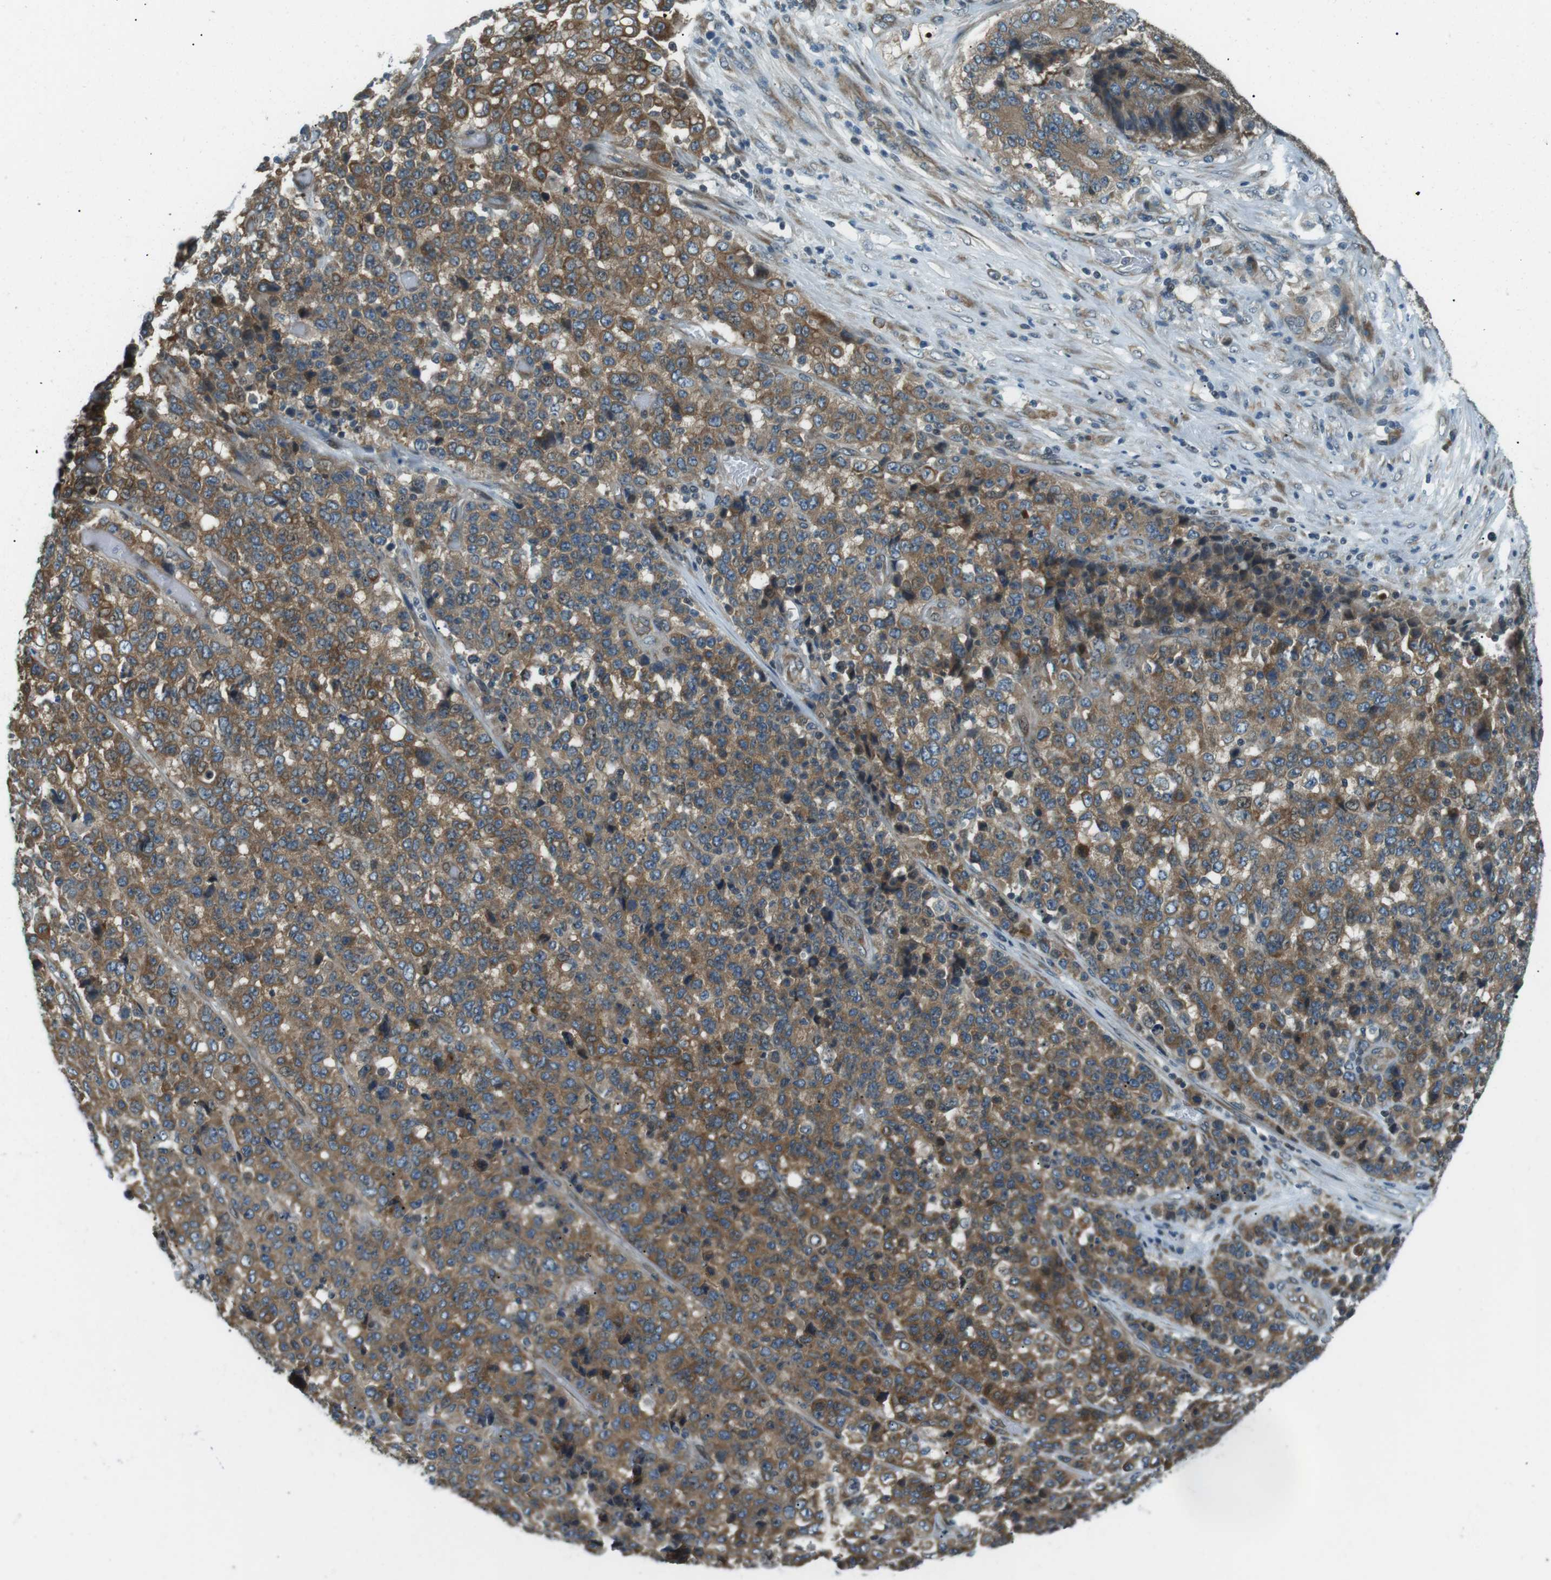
{"staining": {"intensity": "moderate", "quantity": ">75%", "location": "cytoplasmic/membranous"}, "tissue": "stomach cancer", "cell_type": "Tumor cells", "image_type": "cancer", "snomed": [{"axis": "morphology", "description": "Adenocarcinoma, NOS"}, {"axis": "topography", "description": "Stomach"}], "caption": "Immunohistochemistry of stomach cancer (adenocarcinoma) demonstrates medium levels of moderate cytoplasmic/membranous positivity in approximately >75% of tumor cells.", "gene": "TMEM74", "patient": {"sex": "female", "age": 73}}